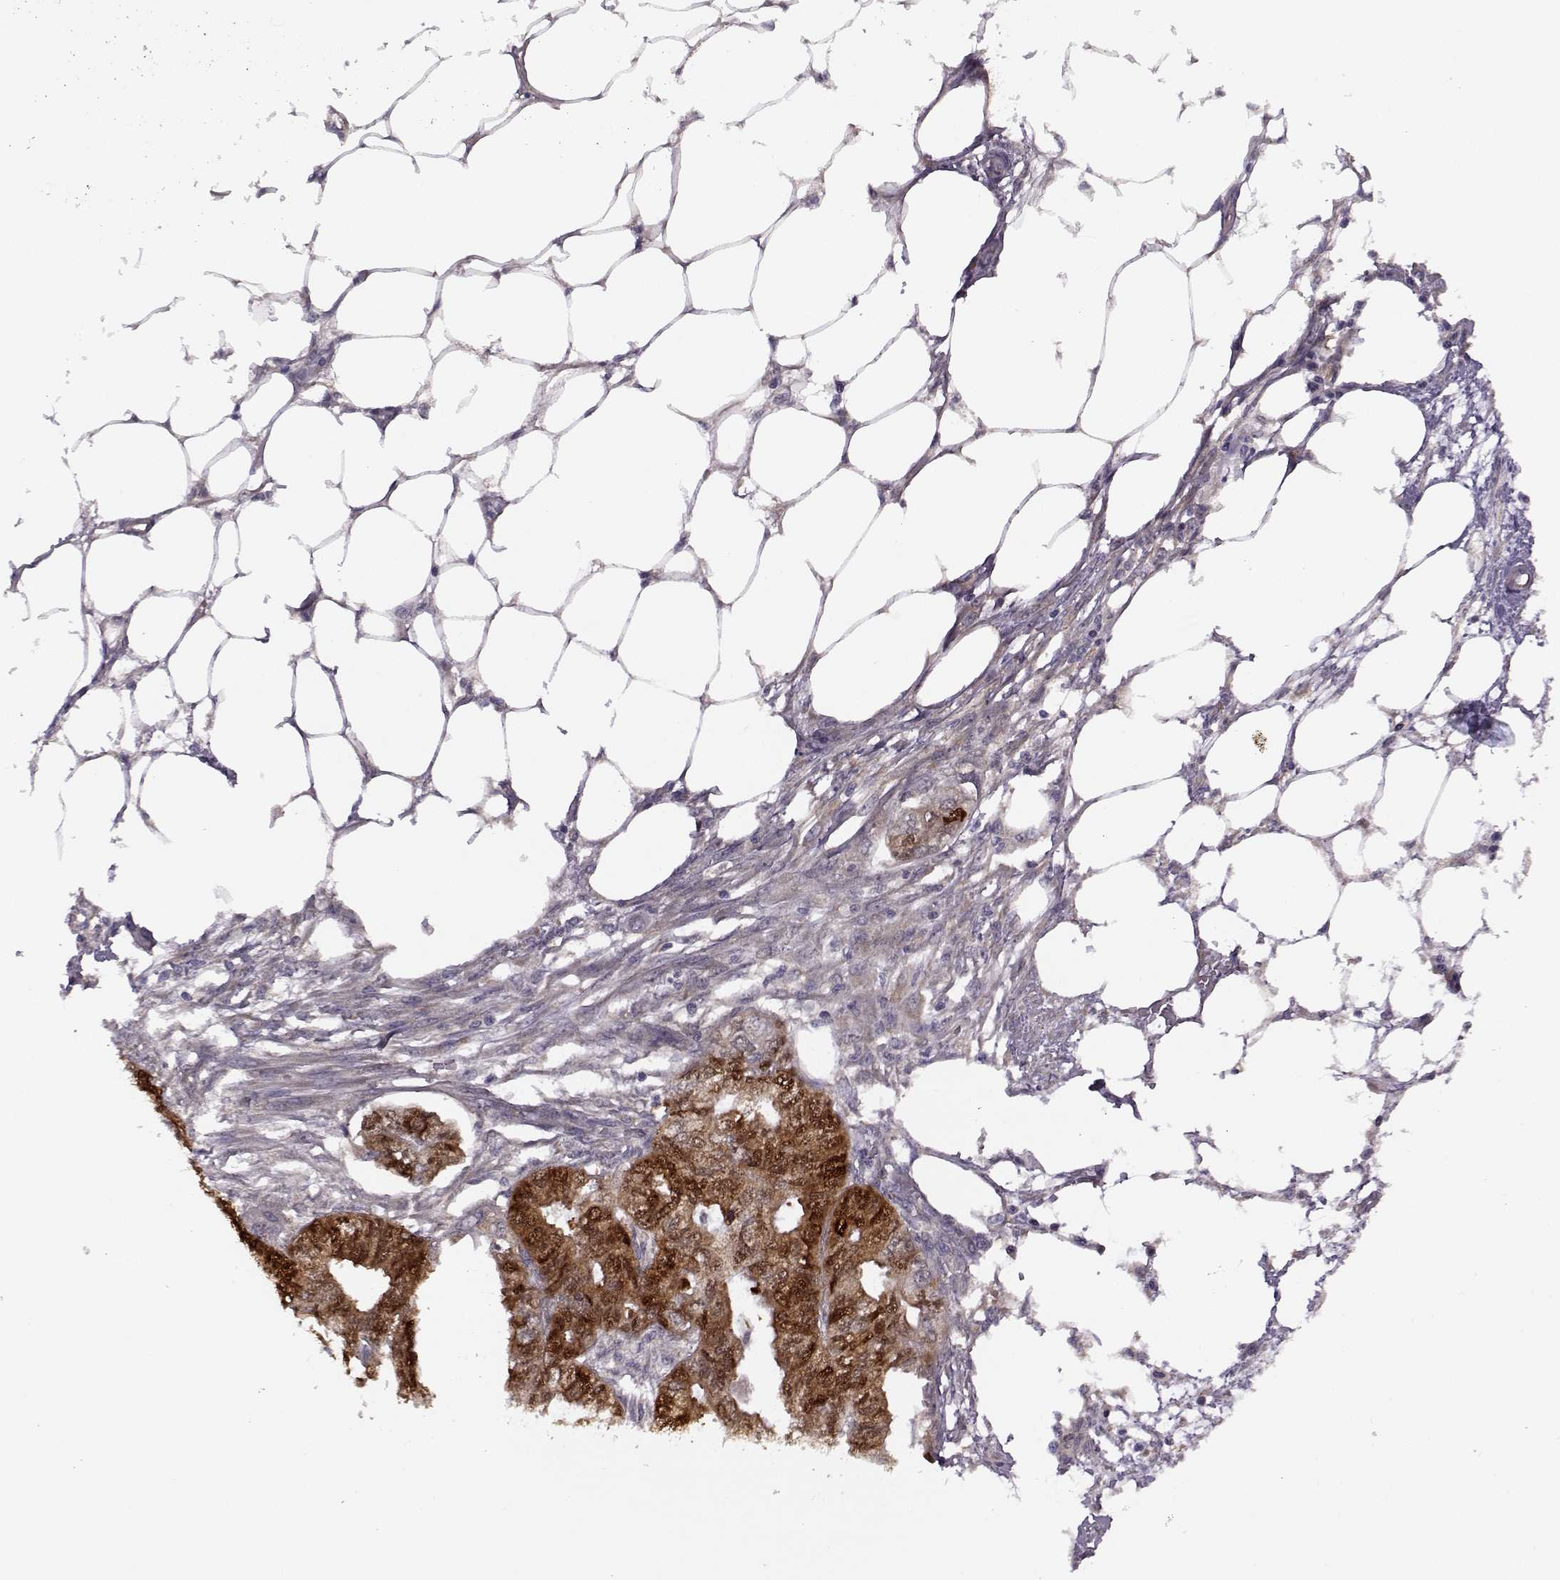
{"staining": {"intensity": "strong", "quantity": ">75%", "location": "cytoplasmic/membranous"}, "tissue": "endometrial cancer", "cell_type": "Tumor cells", "image_type": "cancer", "snomed": [{"axis": "morphology", "description": "Adenocarcinoma, NOS"}, {"axis": "morphology", "description": "Adenocarcinoma, metastatic, NOS"}, {"axis": "topography", "description": "Adipose tissue"}, {"axis": "topography", "description": "Endometrium"}], "caption": "Endometrial cancer (adenocarcinoma) tissue exhibits strong cytoplasmic/membranous staining in approximately >75% of tumor cells", "gene": "URI1", "patient": {"sex": "female", "age": 67}}